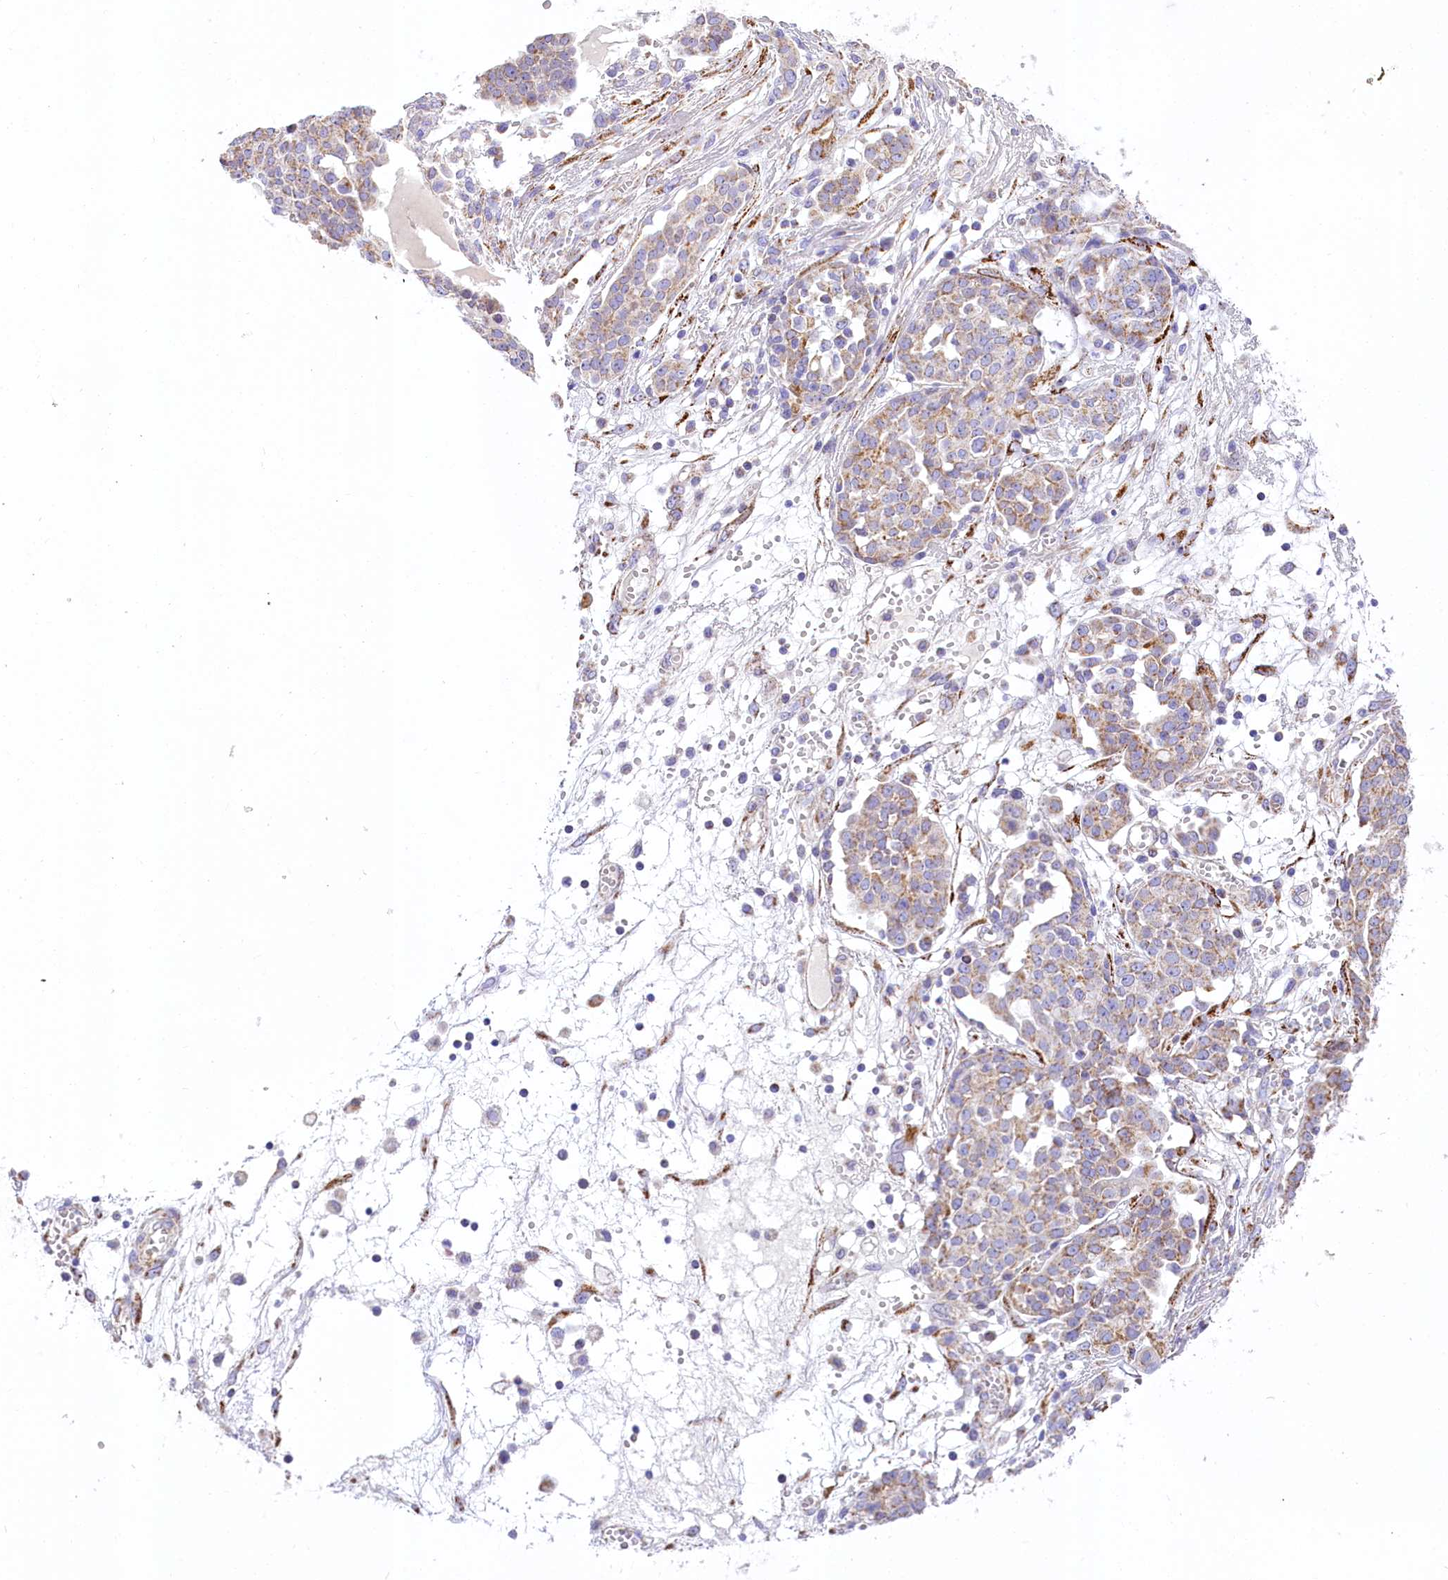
{"staining": {"intensity": "weak", "quantity": ">75%", "location": "cytoplasmic/membranous"}, "tissue": "ovarian cancer", "cell_type": "Tumor cells", "image_type": "cancer", "snomed": [{"axis": "morphology", "description": "Cystadenocarcinoma, serous, NOS"}, {"axis": "topography", "description": "Soft tissue"}, {"axis": "topography", "description": "Ovary"}], "caption": "Serous cystadenocarcinoma (ovarian) stained for a protein (brown) demonstrates weak cytoplasmic/membranous positive positivity in approximately >75% of tumor cells.", "gene": "PPIP5K2", "patient": {"sex": "female", "age": 57}}